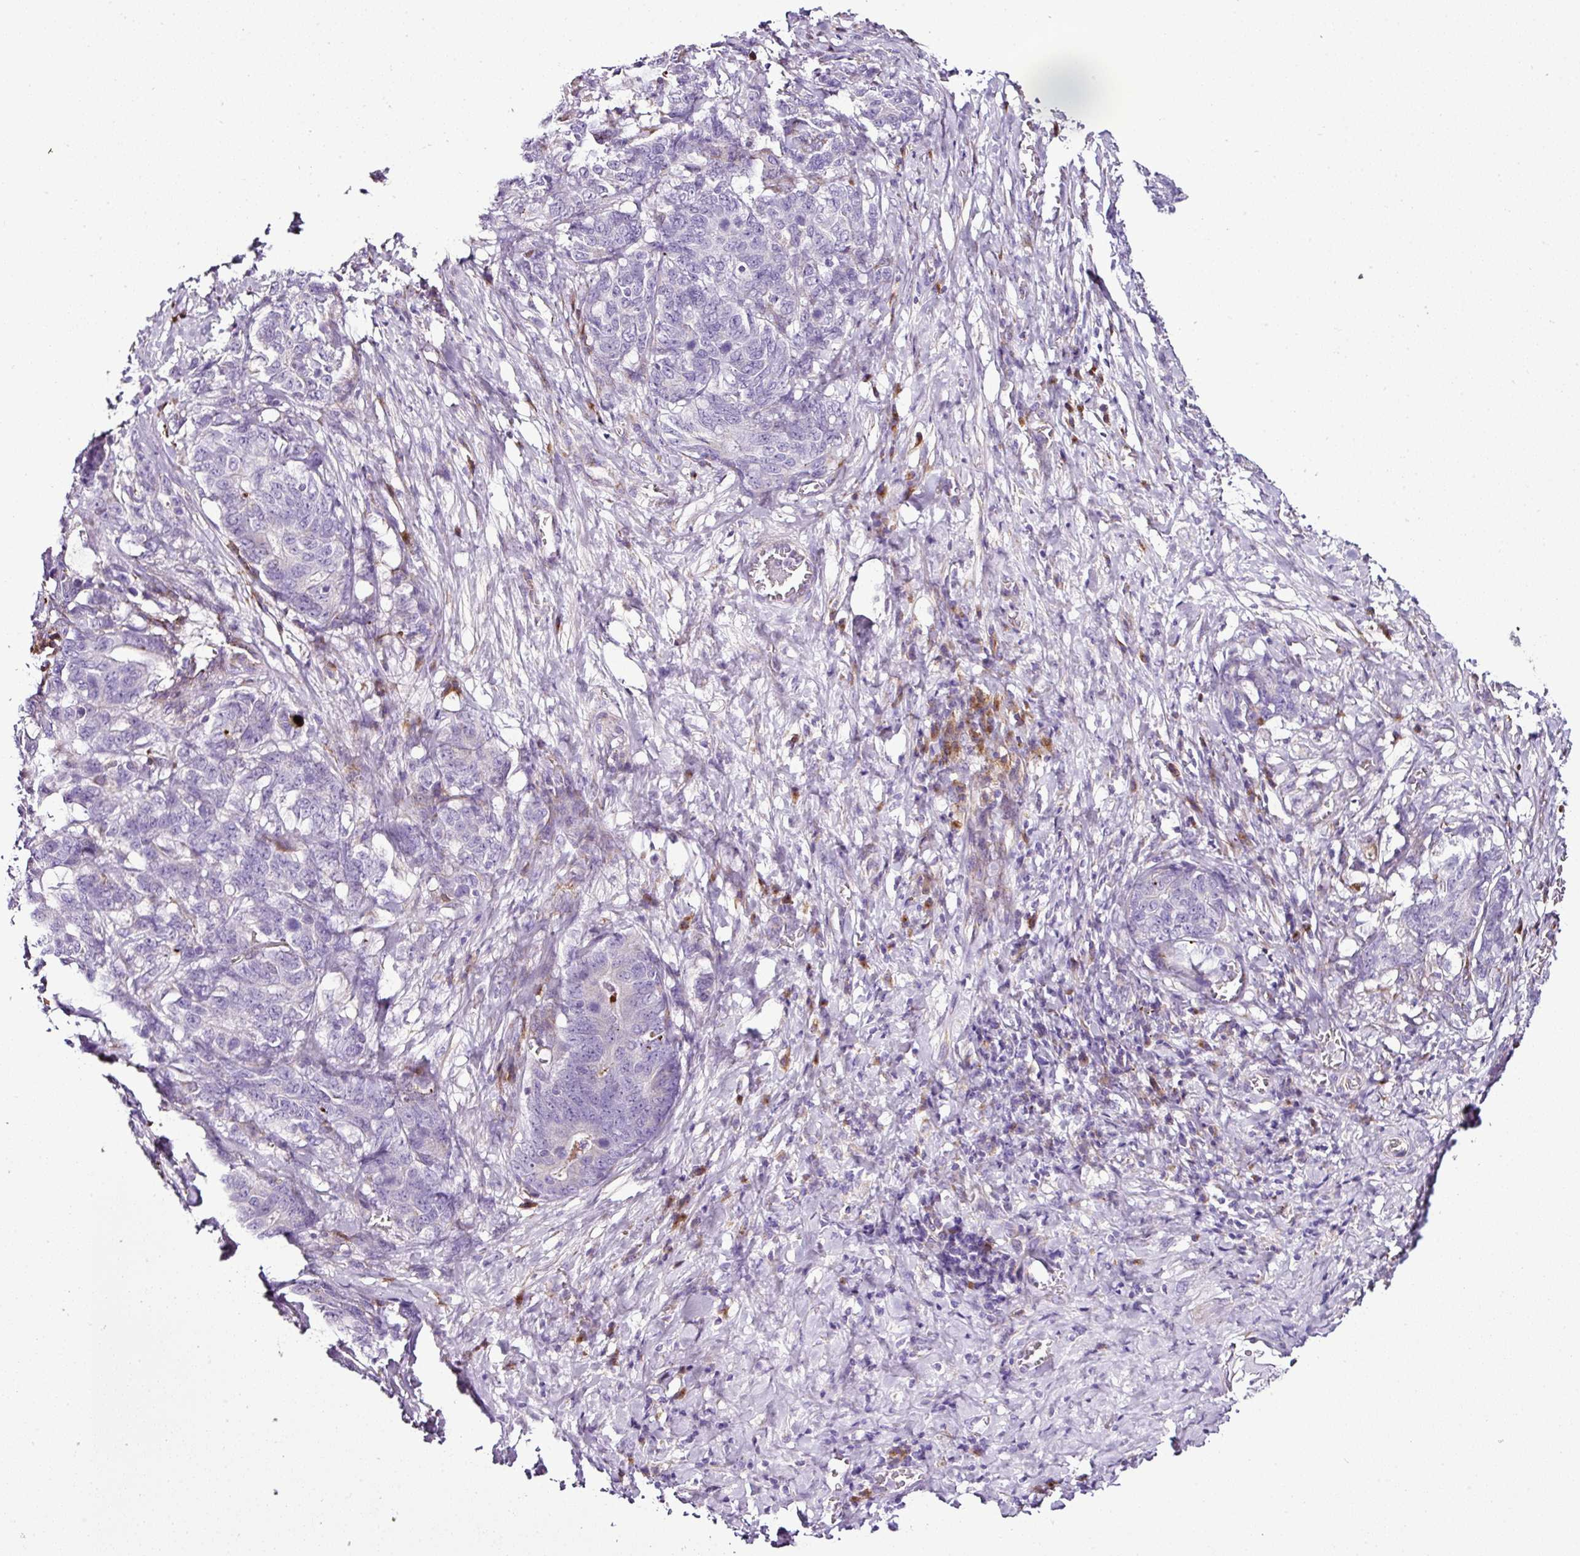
{"staining": {"intensity": "negative", "quantity": "none", "location": "none"}, "tissue": "stomach cancer", "cell_type": "Tumor cells", "image_type": "cancer", "snomed": [{"axis": "morphology", "description": "Normal tissue, NOS"}, {"axis": "morphology", "description": "Adenocarcinoma, NOS"}, {"axis": "topography", "description": "Stomach"}], "caption": "This is an immunohistochemistry (IHC) micrograph of stomach adenocarcinoma. There is no staining in tumor cells.", "gene": "DPAGT1", "patient": {"sex": "female", "age": 64}}